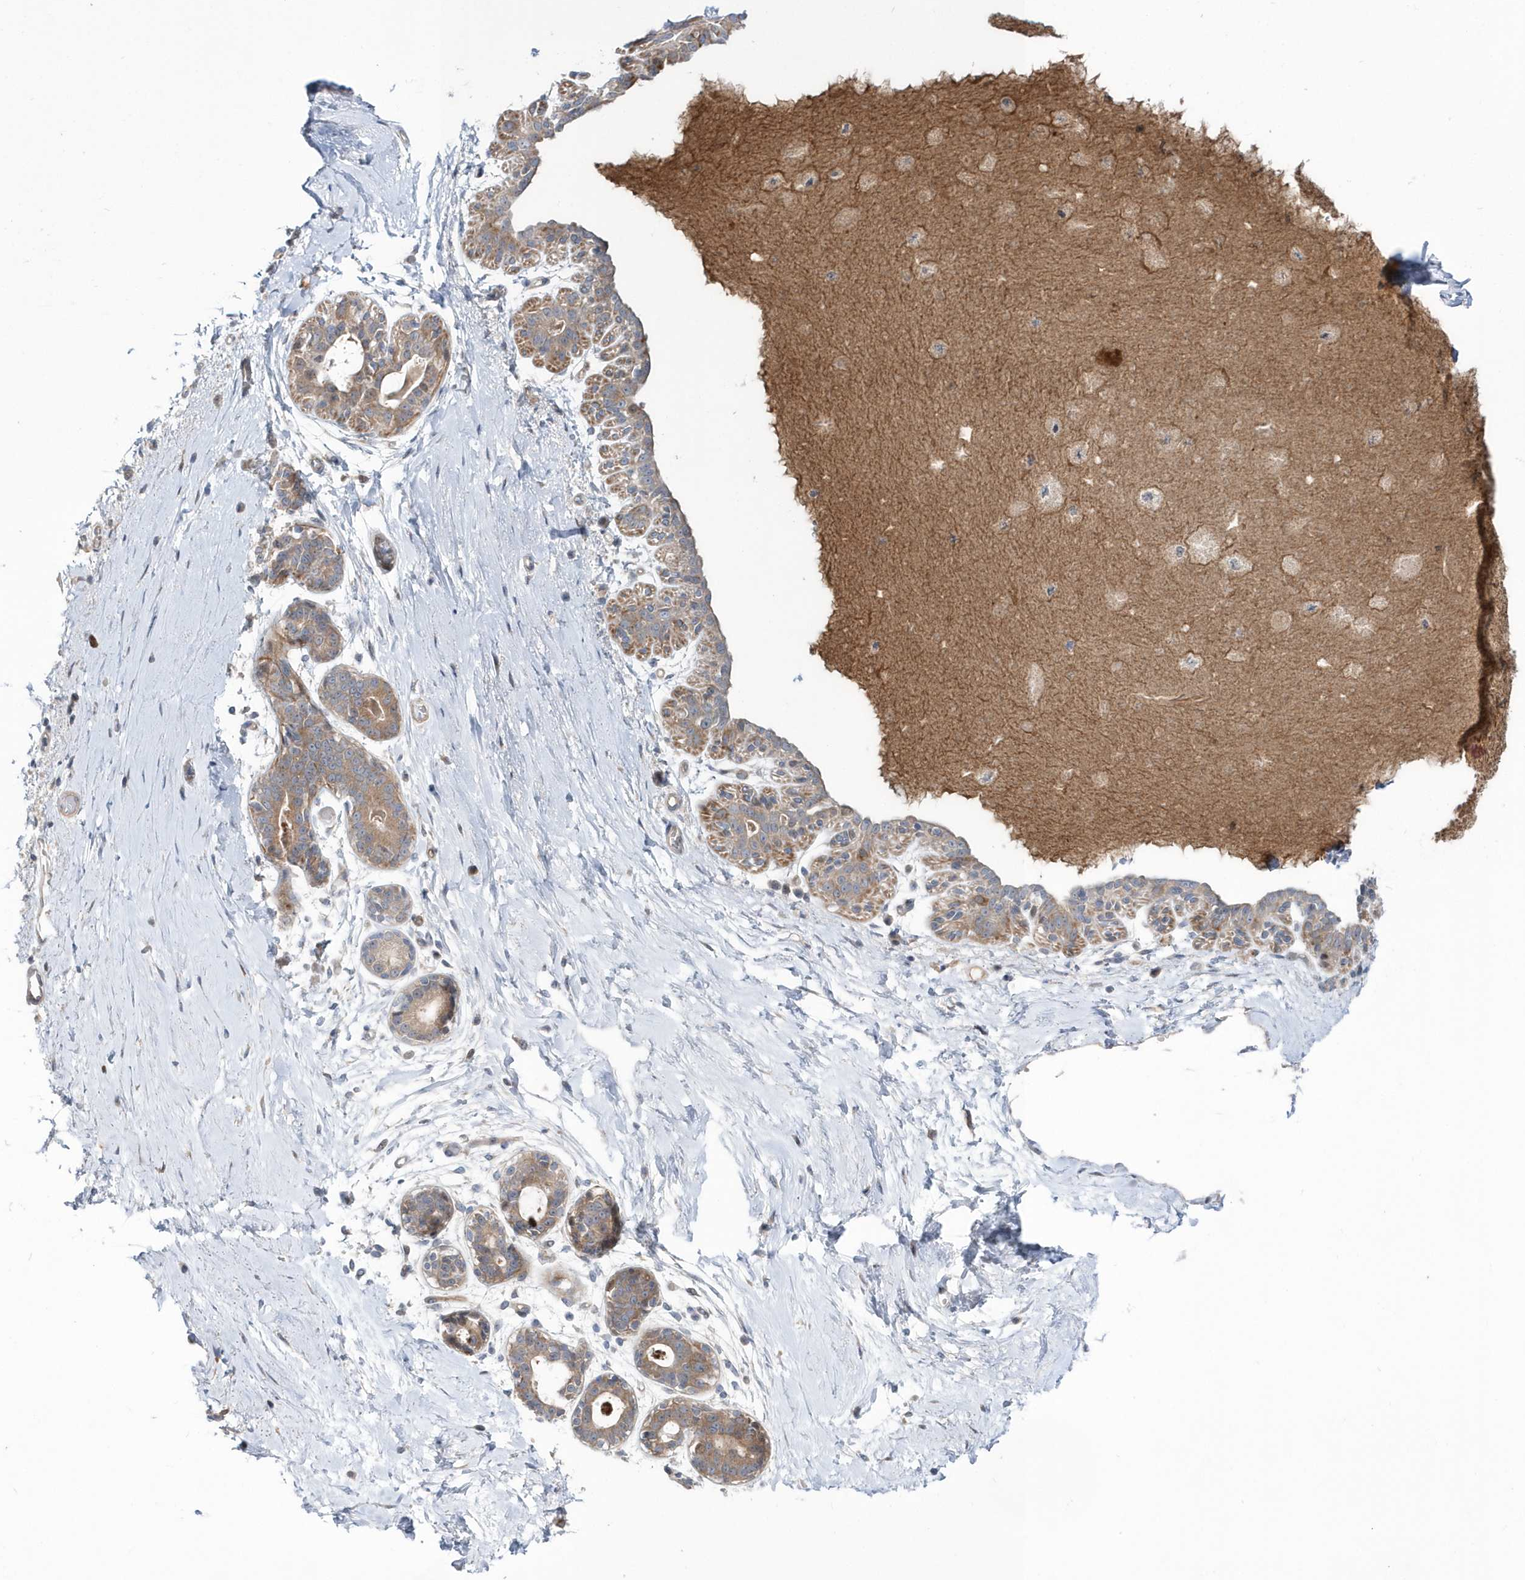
{"staining": {"intensity": "negative", "quantity": "none", "location": "none"}, "tissue": "breast", "cell_type": "Adipocytes", "image_type": "normal", "snomed": [{"axis": "morphology", "description": "Normal tissue, NOS"}, {"axis": "topography", "description": "Breast"}], "caption": "Human breast stained for a protein using IHC reveals no expression in adipocytes.", "gene": "DSPP", "patient": {"sex": "female", "age": 45}}